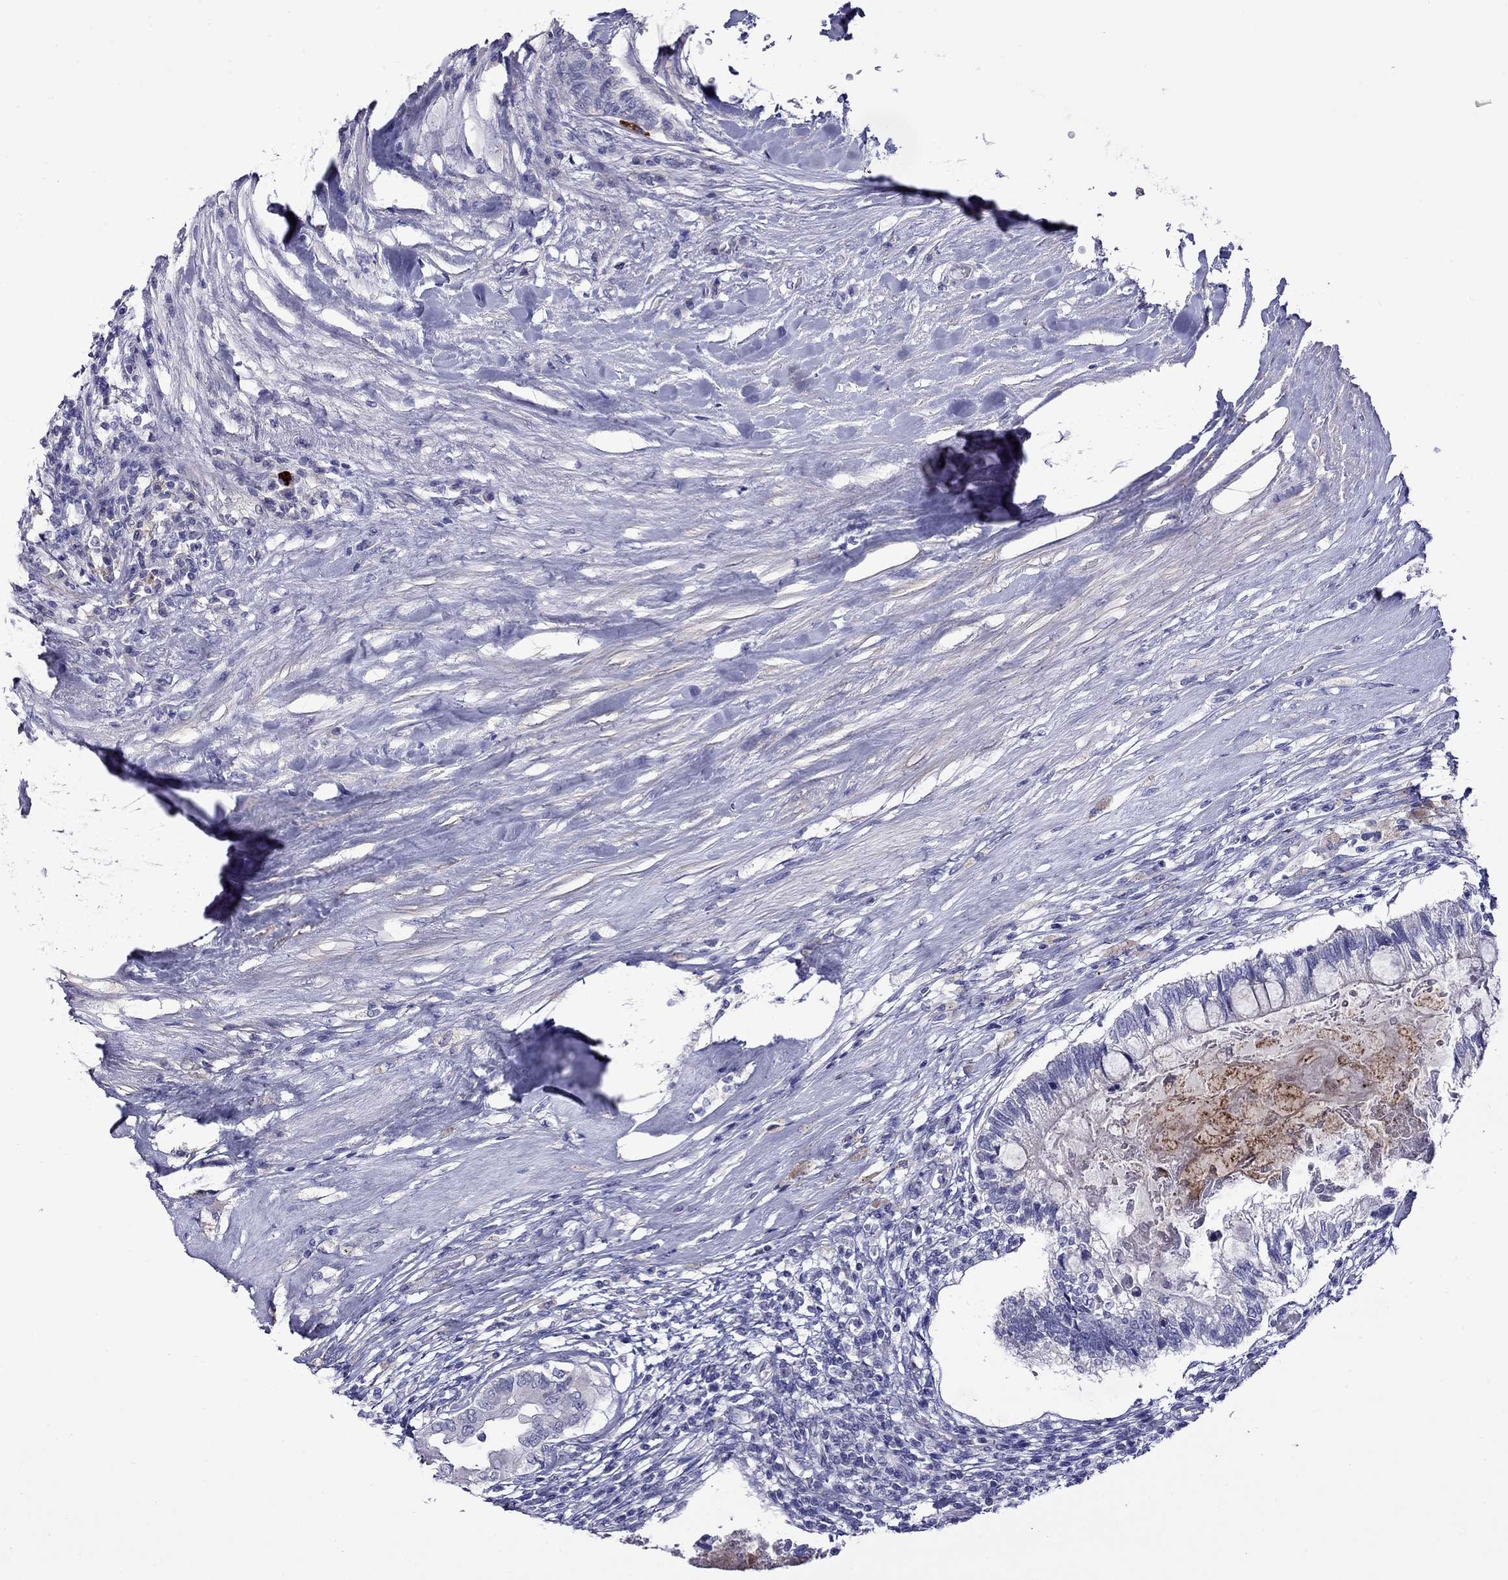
{"staining": {"intensity": "negative", "quantity": "none", "location": "none"}, "tissue": "testis cancer", "cell_type": "Tumor cells", "image_type": "cancer", "snomed": [{"axis": "morphology", "description": "Seminoma, NOS"}, {"axis": "morphology", "description": "Carcinoma, Embryonal, NOS"}, {"axis": "topography", "description": "Testis"}], "caption": "This photomicrograph is of testis seminoma stained with IHC to label a protein in brown with the nuclei are counter-stained blue. There is no positivity in tumor cells.", "gene": "STAR", "patient": {"sex": "male", "age": 41}}